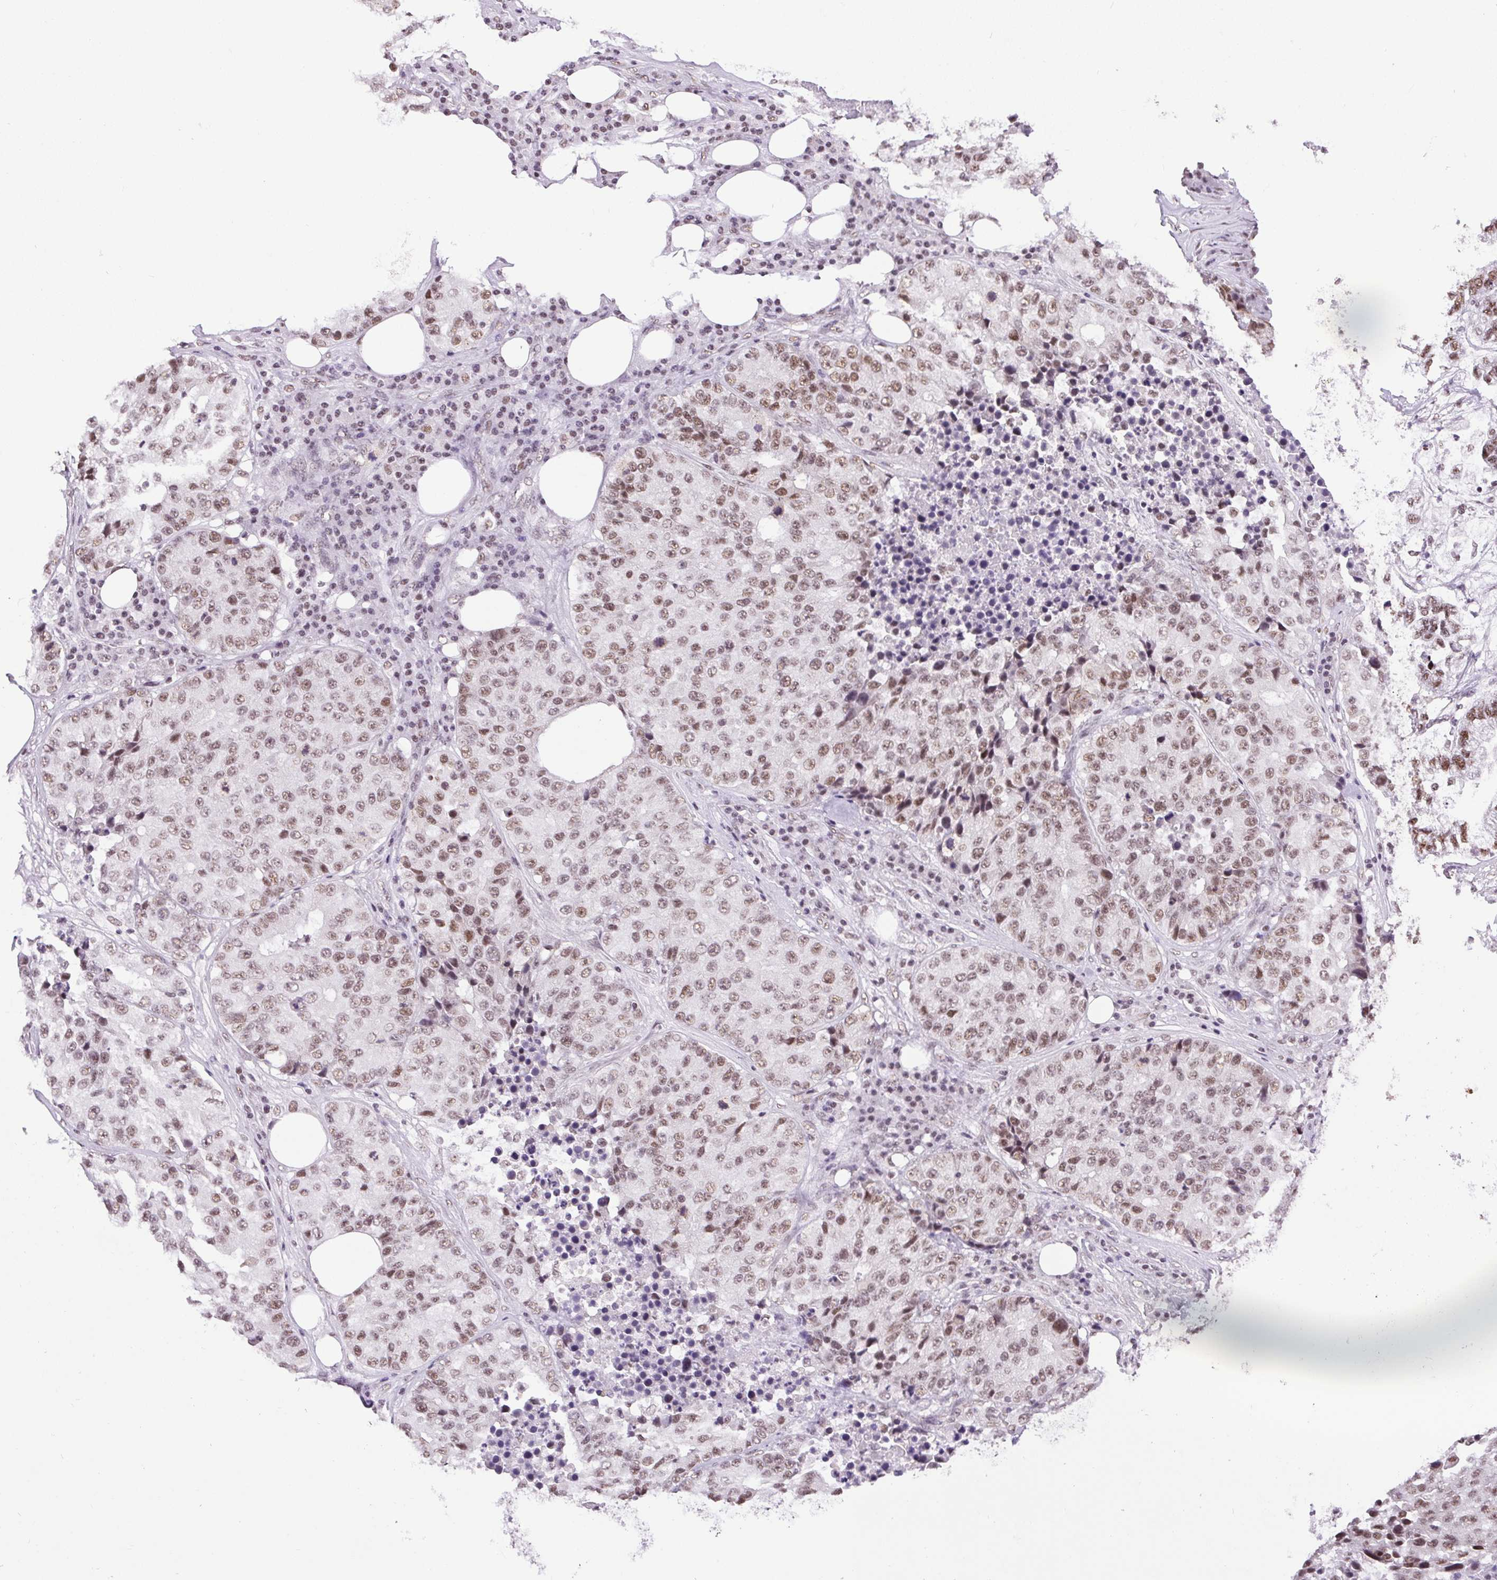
{"staining": {"intensity": "weak", "quantity": ">75%", "location": "nuclear"}, "tissue": "stomach cancer", "cell_type": "Tumor cells", "image_type": "cancer", "snomed": [{"axis": "morphology", "description": "Adenocarcinoma, NOS"}, {"axis": "topography", "description": "Stomach"}], "caption": "Immunohistochemical staining of human stomach cancer reveals weak nuclear protein staining in about >75% of tumor cells.", "gene": "TRA2B", "patient": {"sex": "male", "age": 71}}